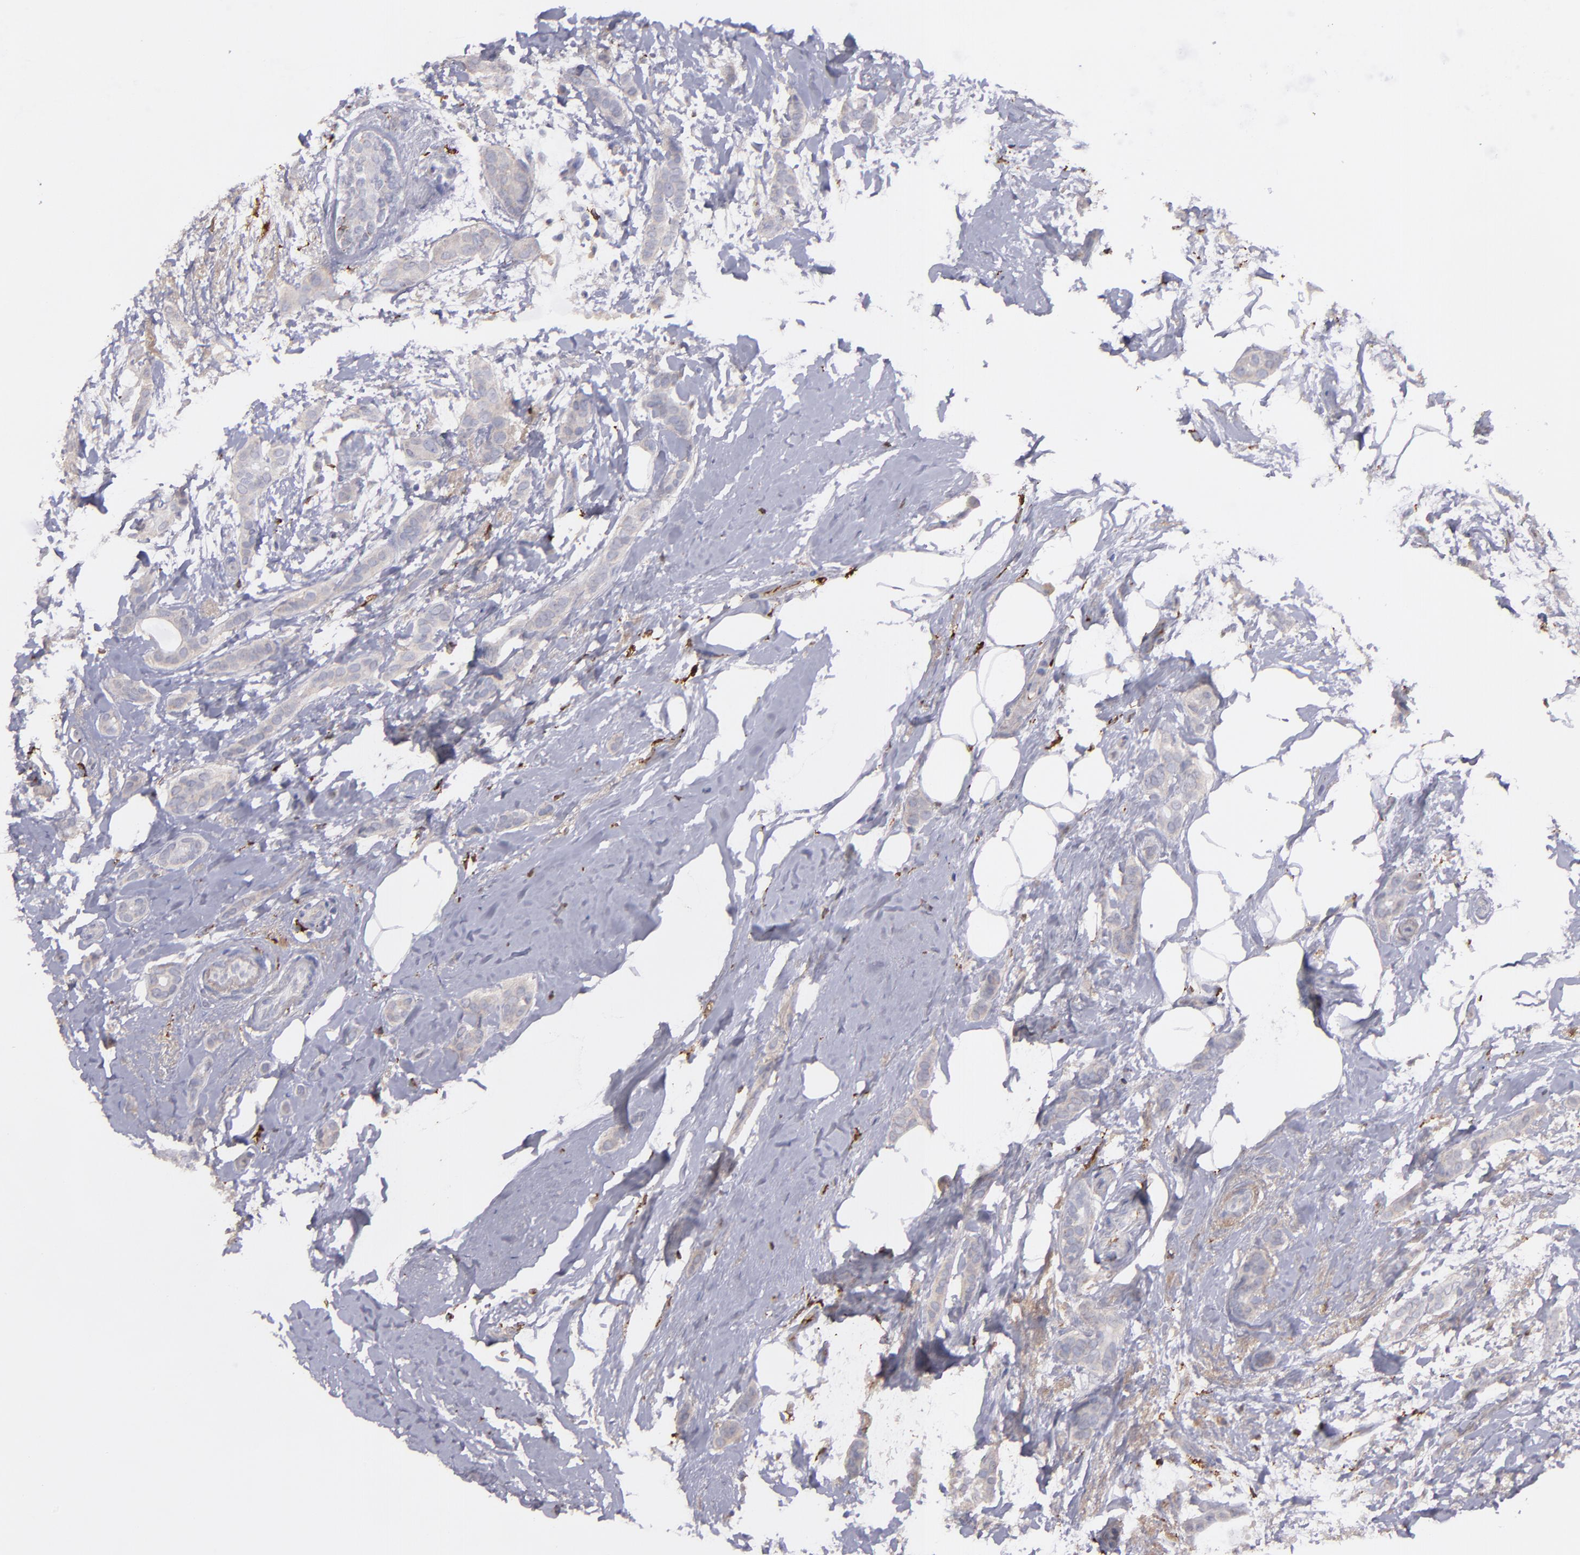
{"staining": {"intensity": "weak", "quantity": "25%-75%", "location": "cytoplasmic/membranous"}, "tissue": "breast cancer", "cell_type": "Tumor cells", "image_type": "cancer", "snomed": [{"axis": "morphology", "description": "Duct carcinoma"}, {"axis": "topography", "description": "Breast"}], "caption": "Invasive ductal carcinoma (breast) stained with immunohistochemistry displays weak cytoplasmic/membranous staining in about 25%-75% of tumor cells.", "gene": "C1QA", "patient": {"sex": "female", "age": 54}}